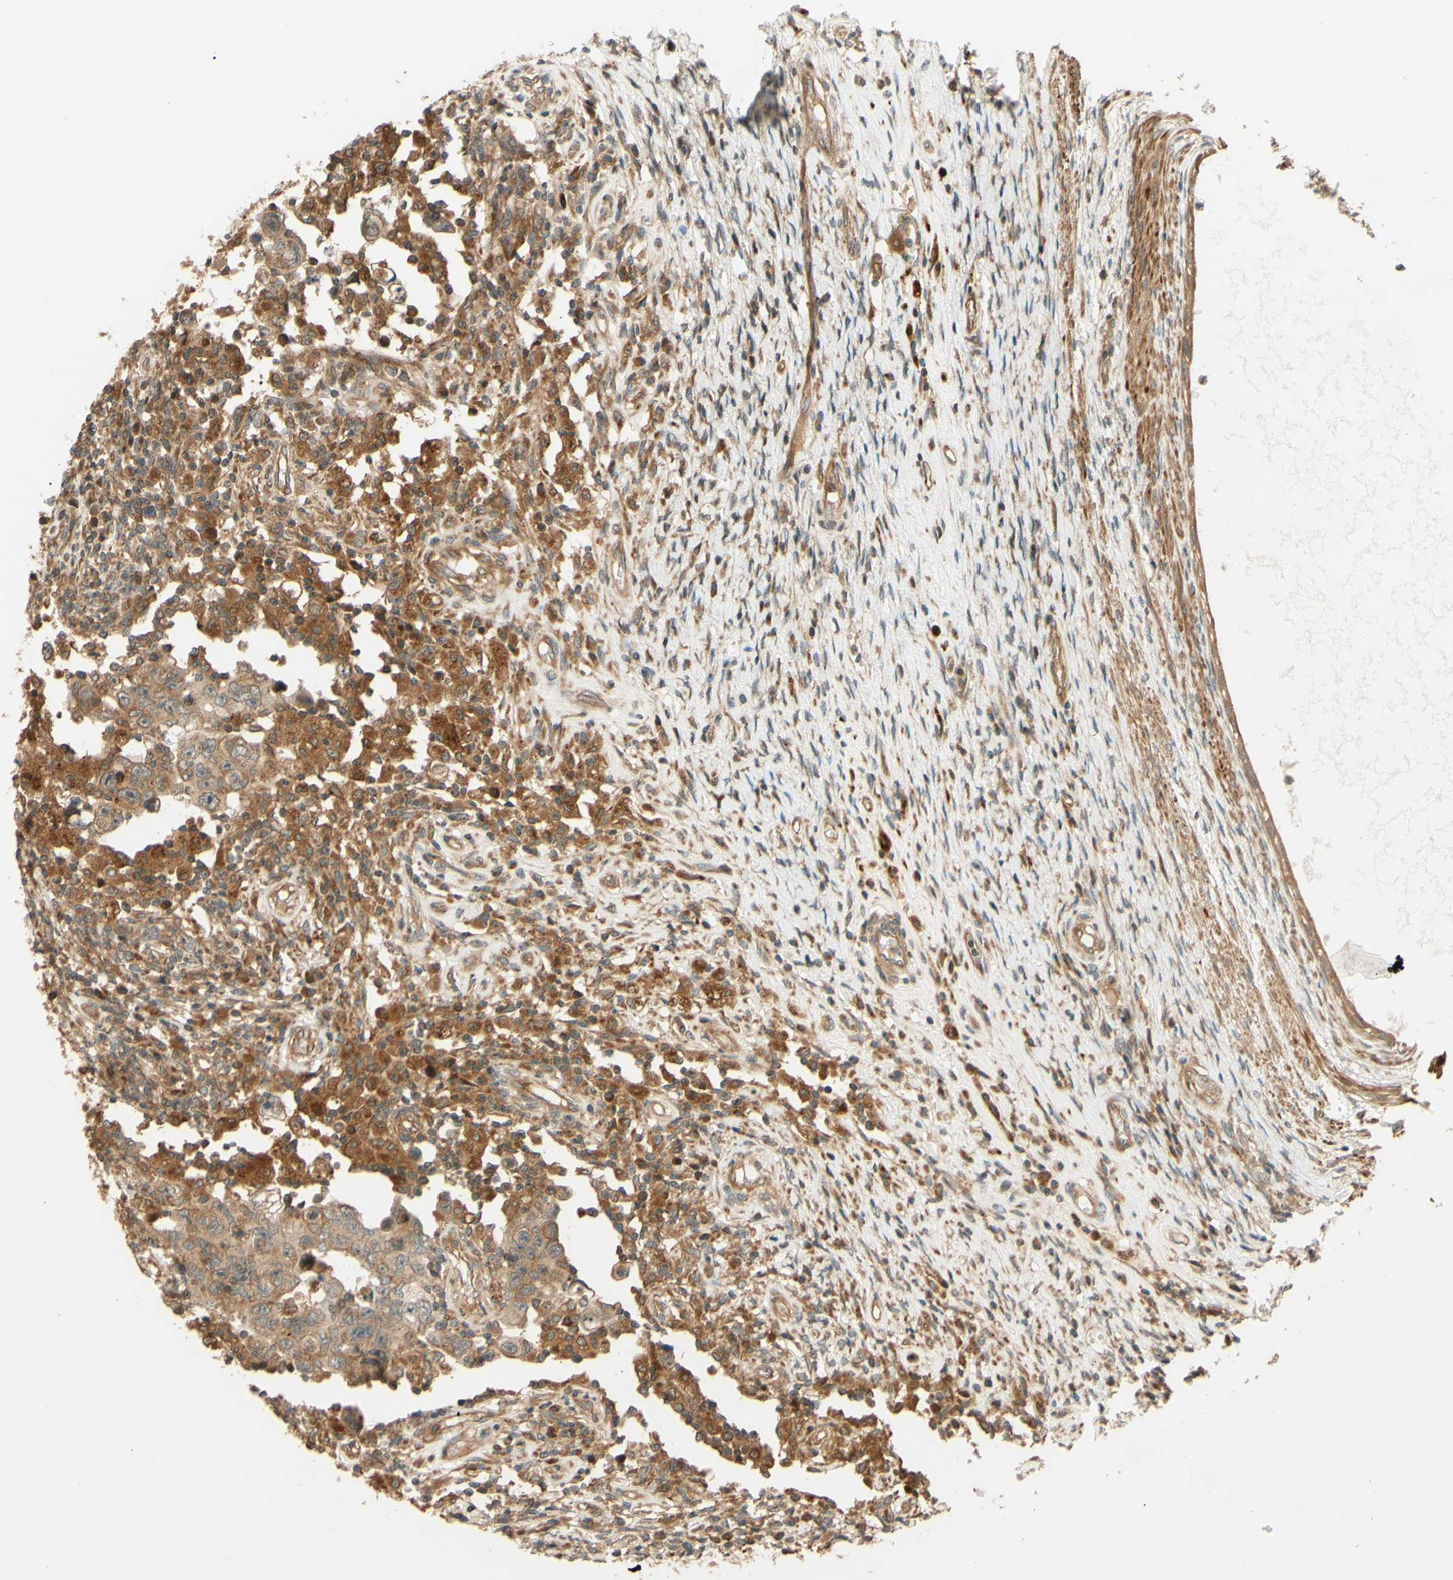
{"staining": {"intensity": "weak", "quantity": ">75%", "location": "cytoplasmic/membranous"}, "tissue": "testis cancer", "cell_type": "Tumor cells", "image_type": "cancer", "snomed": [{"axis": "morphology", "description": "Carcinoma, Embryonal, NOS"}, {"axis": "topography", "description": "Testis"}], "caption": "IHC micrograph of testis cancer (embryonal carcinoma) stained for a protein (brown), which reveals low levels of weak cytoplasmic/membranous positivity in about >75% of tumor cells.", "gene": "RNF19A", "patient": {"sex": "male", "age": 26}}